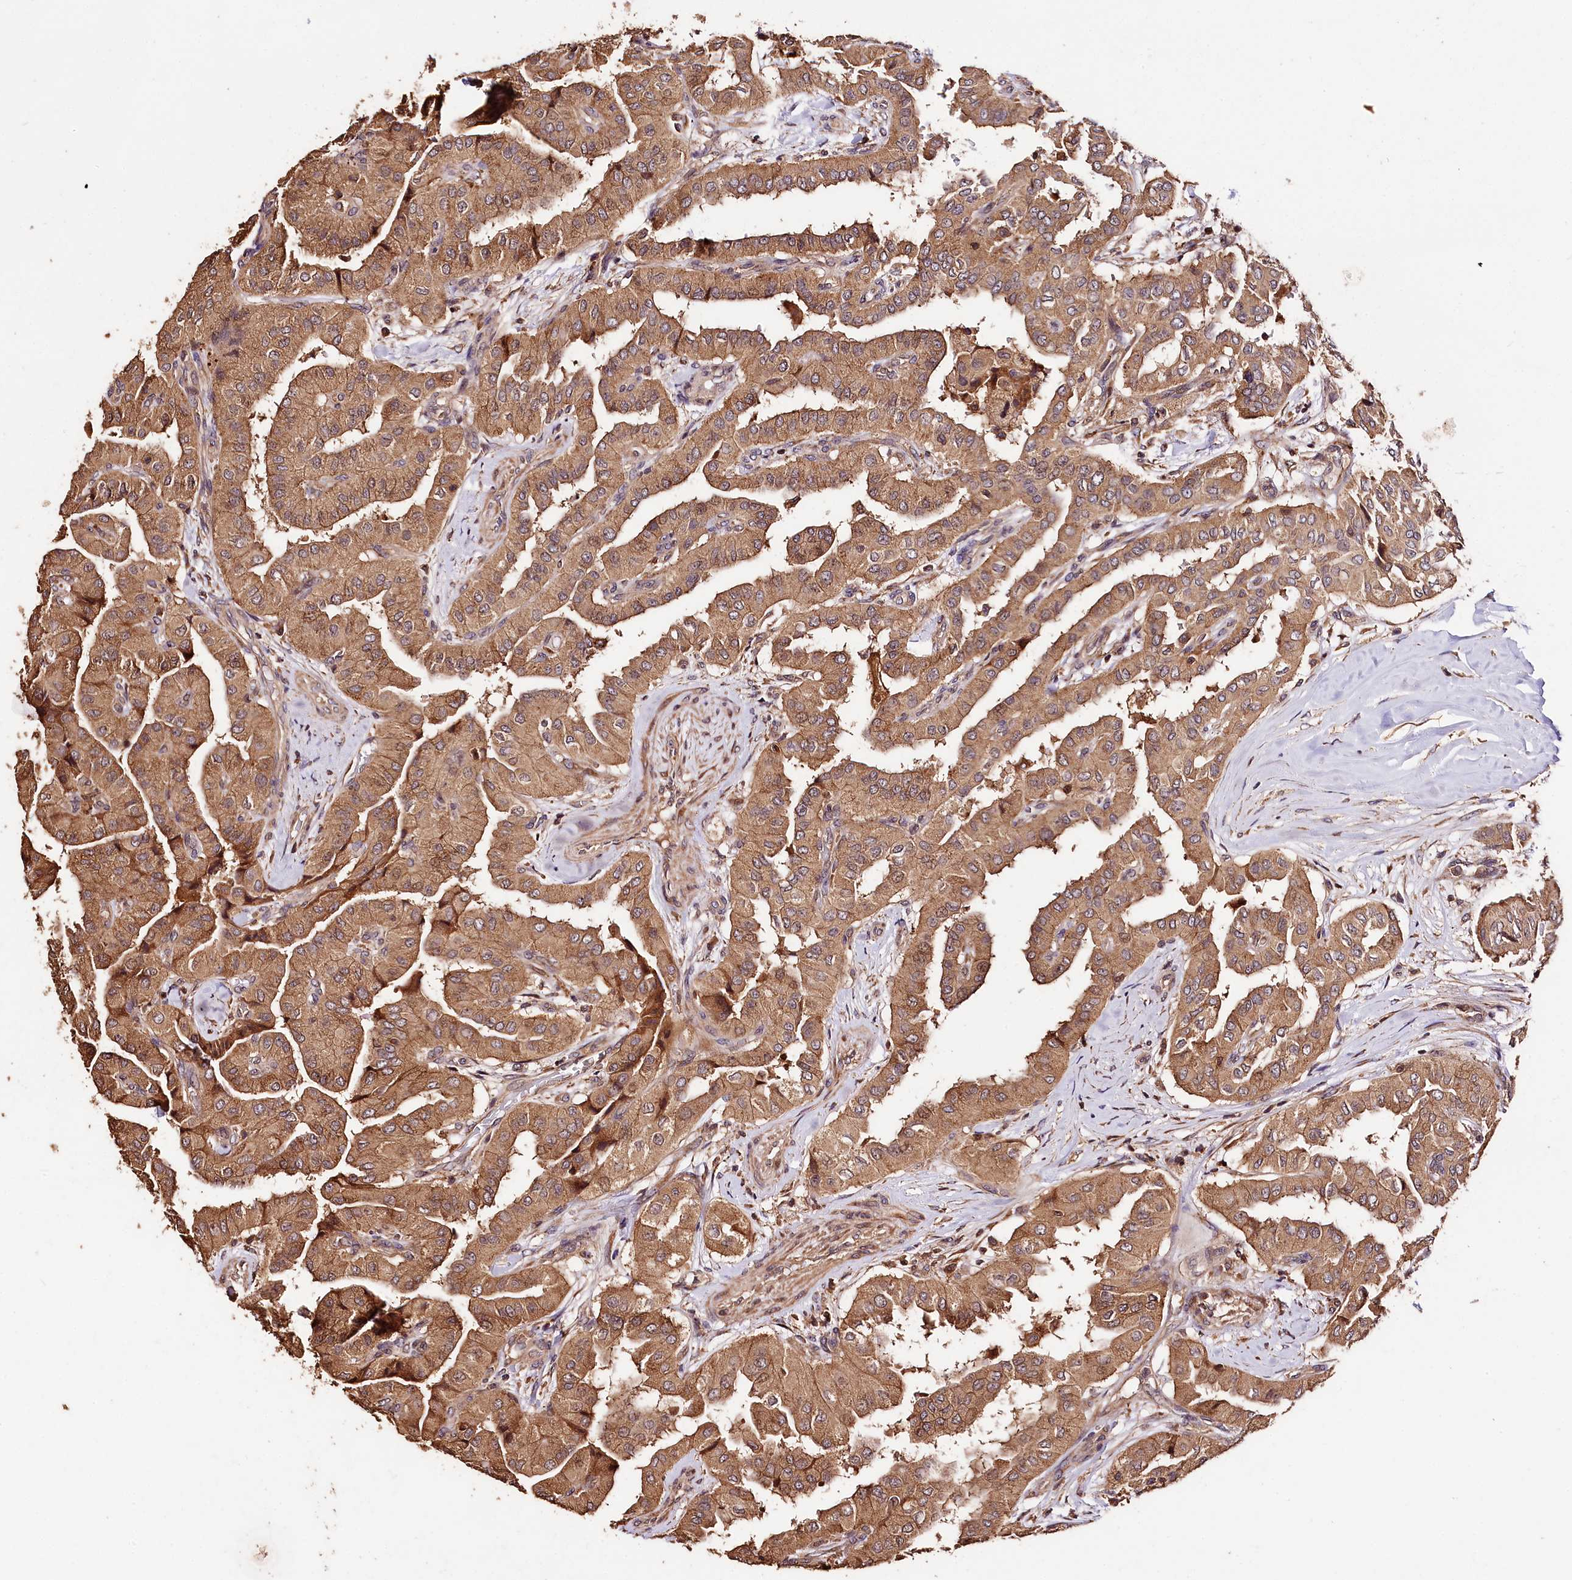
{"staining": {"intensity": "moderate", "quantity": ">75%", "location": "cytoplasmic/membranous"}, "tissue": "thyroid cancer", "cell_type": "Tumor cells", "image_type": "cancer", "snomed": [{"axis": "morphology", "description": "Papillary adenocarcinoma, NOS"}, {"axis": "topography", "description": "Thyroid gland"}], "caption": "An IHC image of neoplastic tissue is shown. Protein staining in brown shows moderate cytoplasmic/membranous positivity in thyroid papillary adenocarcinoma within tumor cells.", "gene": "KPTN", "patient": {"sex": "female", "age": 59}}